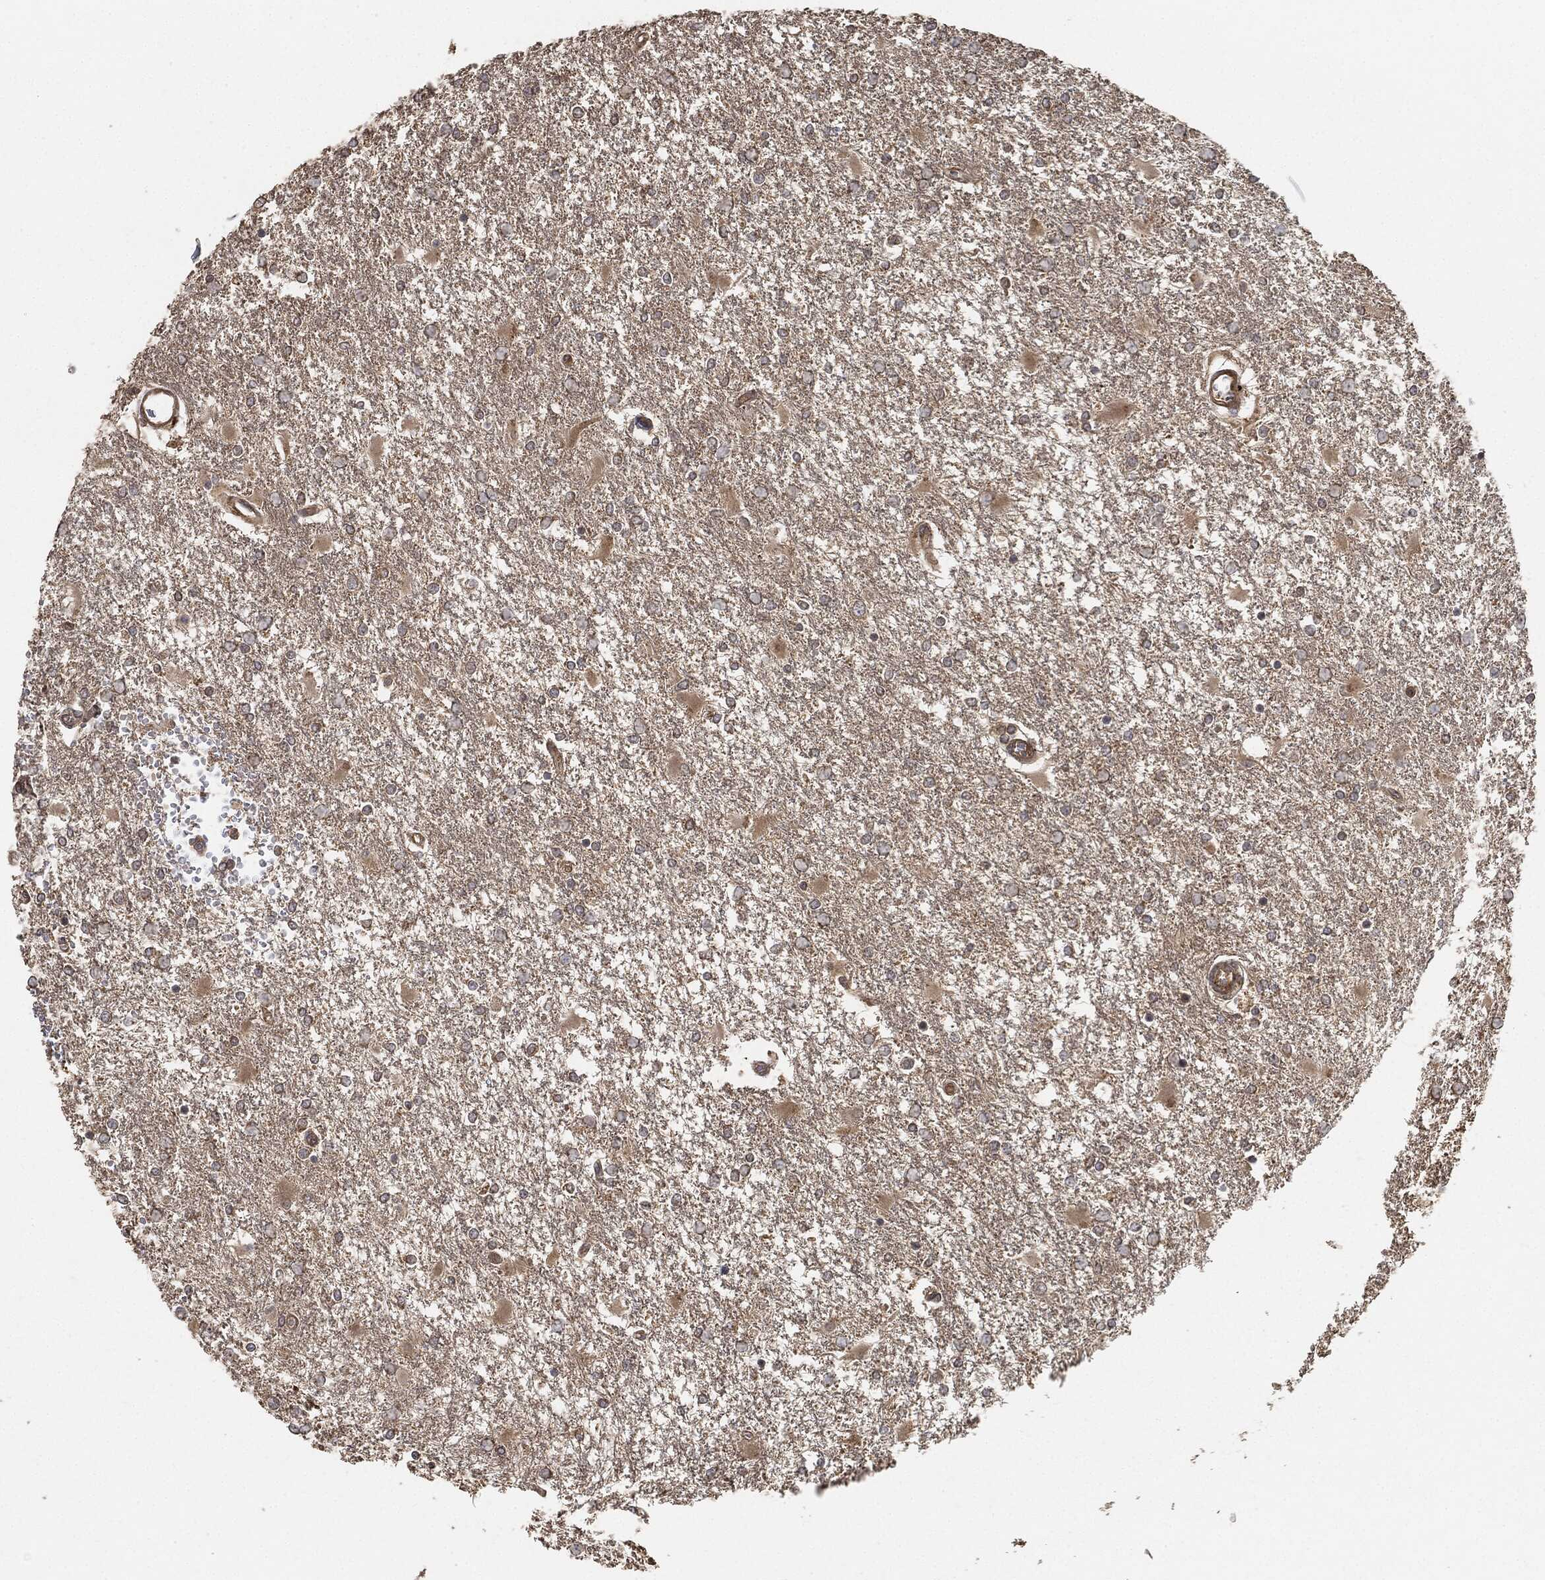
{"staining": {"intensity": "moderate", "quantity": "<25%", "location": "cytoplasmic/membranous"}, "tissue": "glioma", "cell_type": "Tumor cells", "image_type": "cancer", "snomed": [{"axis": "morphology", "description": "Glioma, malignant, High grade"}, {"axis": "topography", "description": "Cerebral cortex"}], "caption": "Tumor cells demonstrate low levels of moderate cytoplasmic/membranous expression in approximately <25% of cells in human glioma.", "gene": "TPT1", "patient": {"sex": "male", "age": 79}}